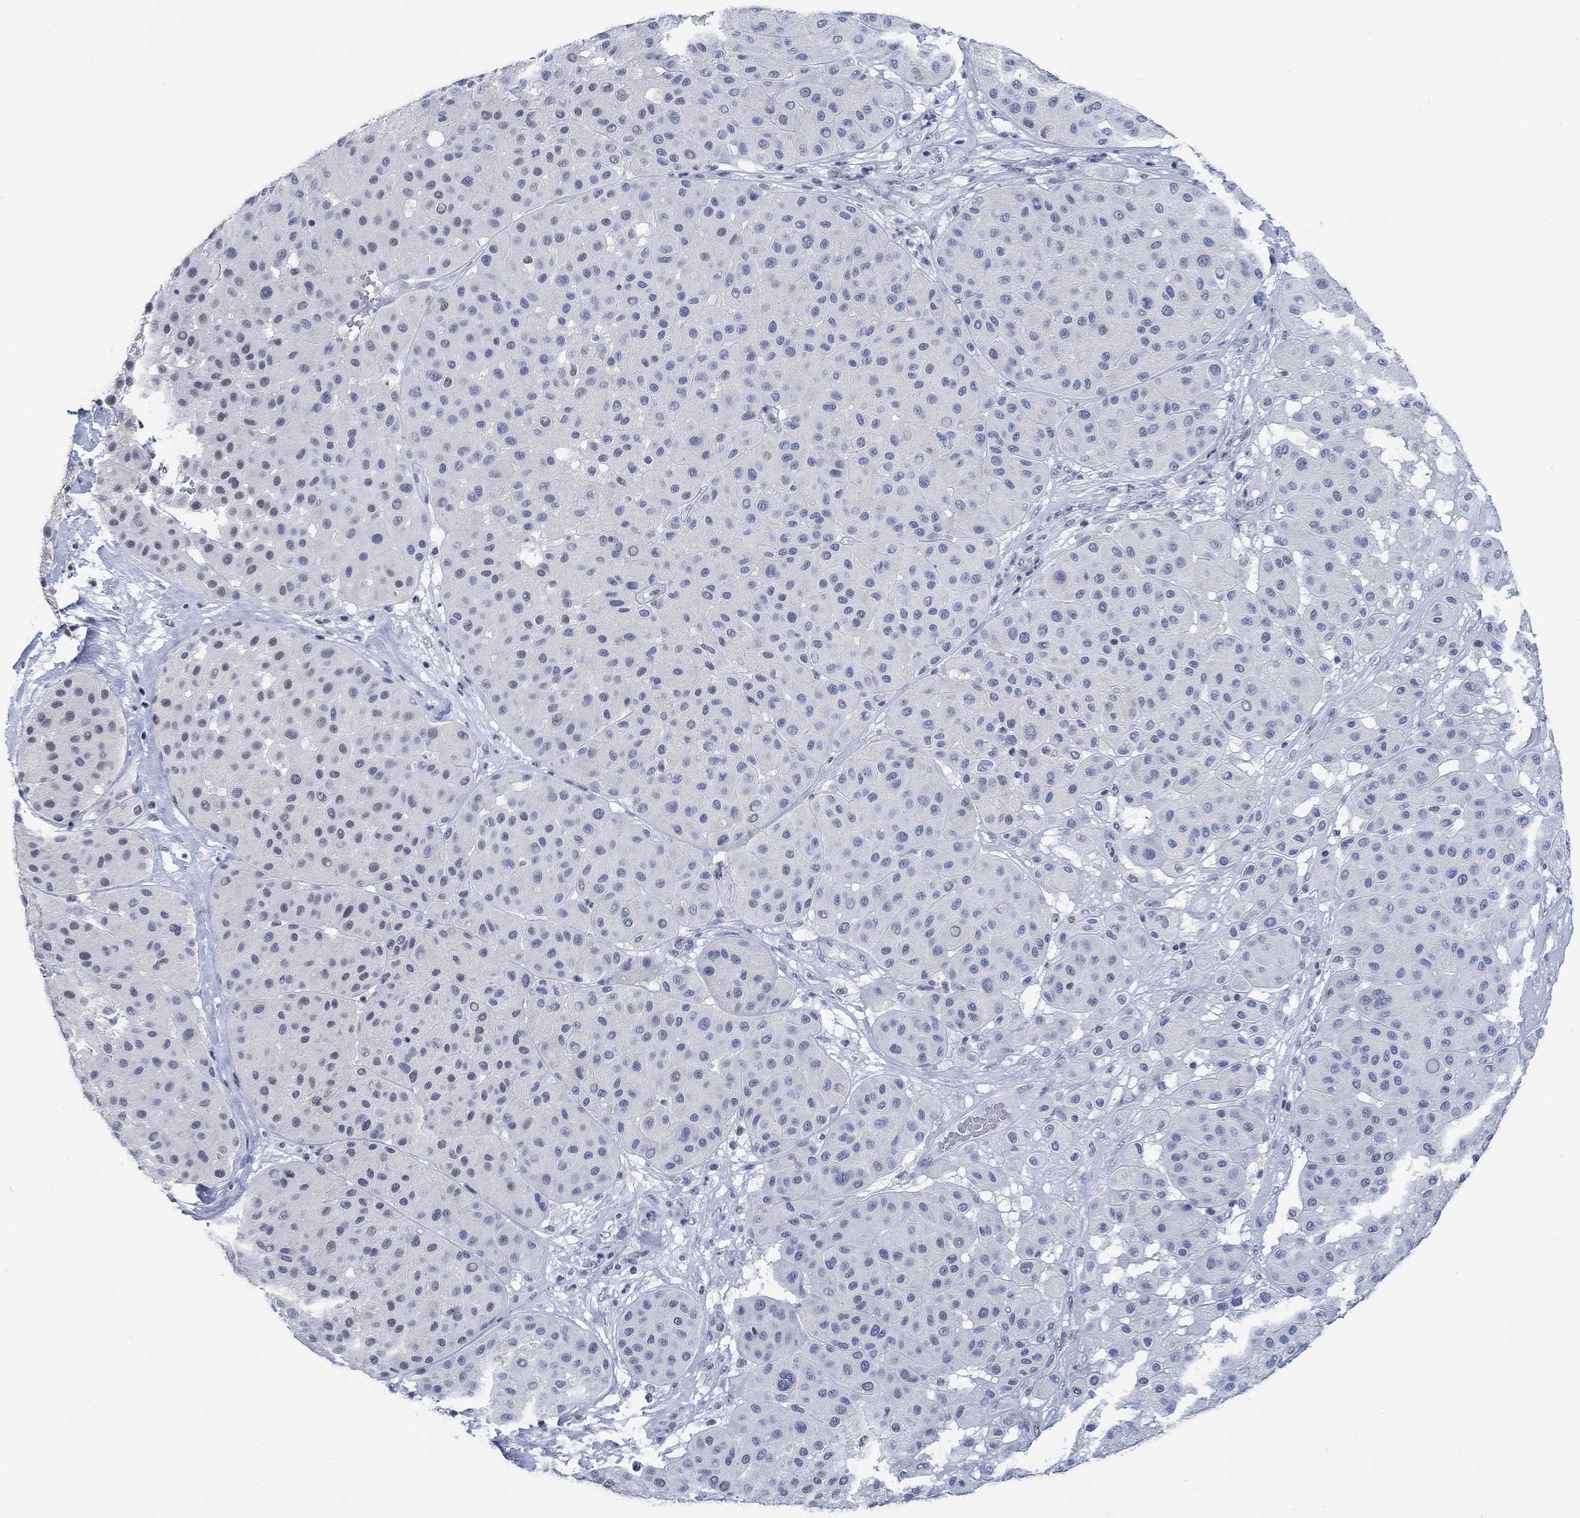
{"staining": {"intensity": "negative", "quantity": "none", "location": "none"}, "tissue": "melanoma", "cell_type": "Tumor cells", "image_type": "cancer", "snomed": [{"axis": "morphology", "description": "Malignant melanoma, Metastatic site"}, {"axis": "topography", "description": "Smooth muscle"}], "caption": "Histopathology image shows no protein staining in tumor cells of malignant melanoma (metastatic site) tissue.", "gene": "PPP1R17", "patient": {"sex": "male", "age": 41}}